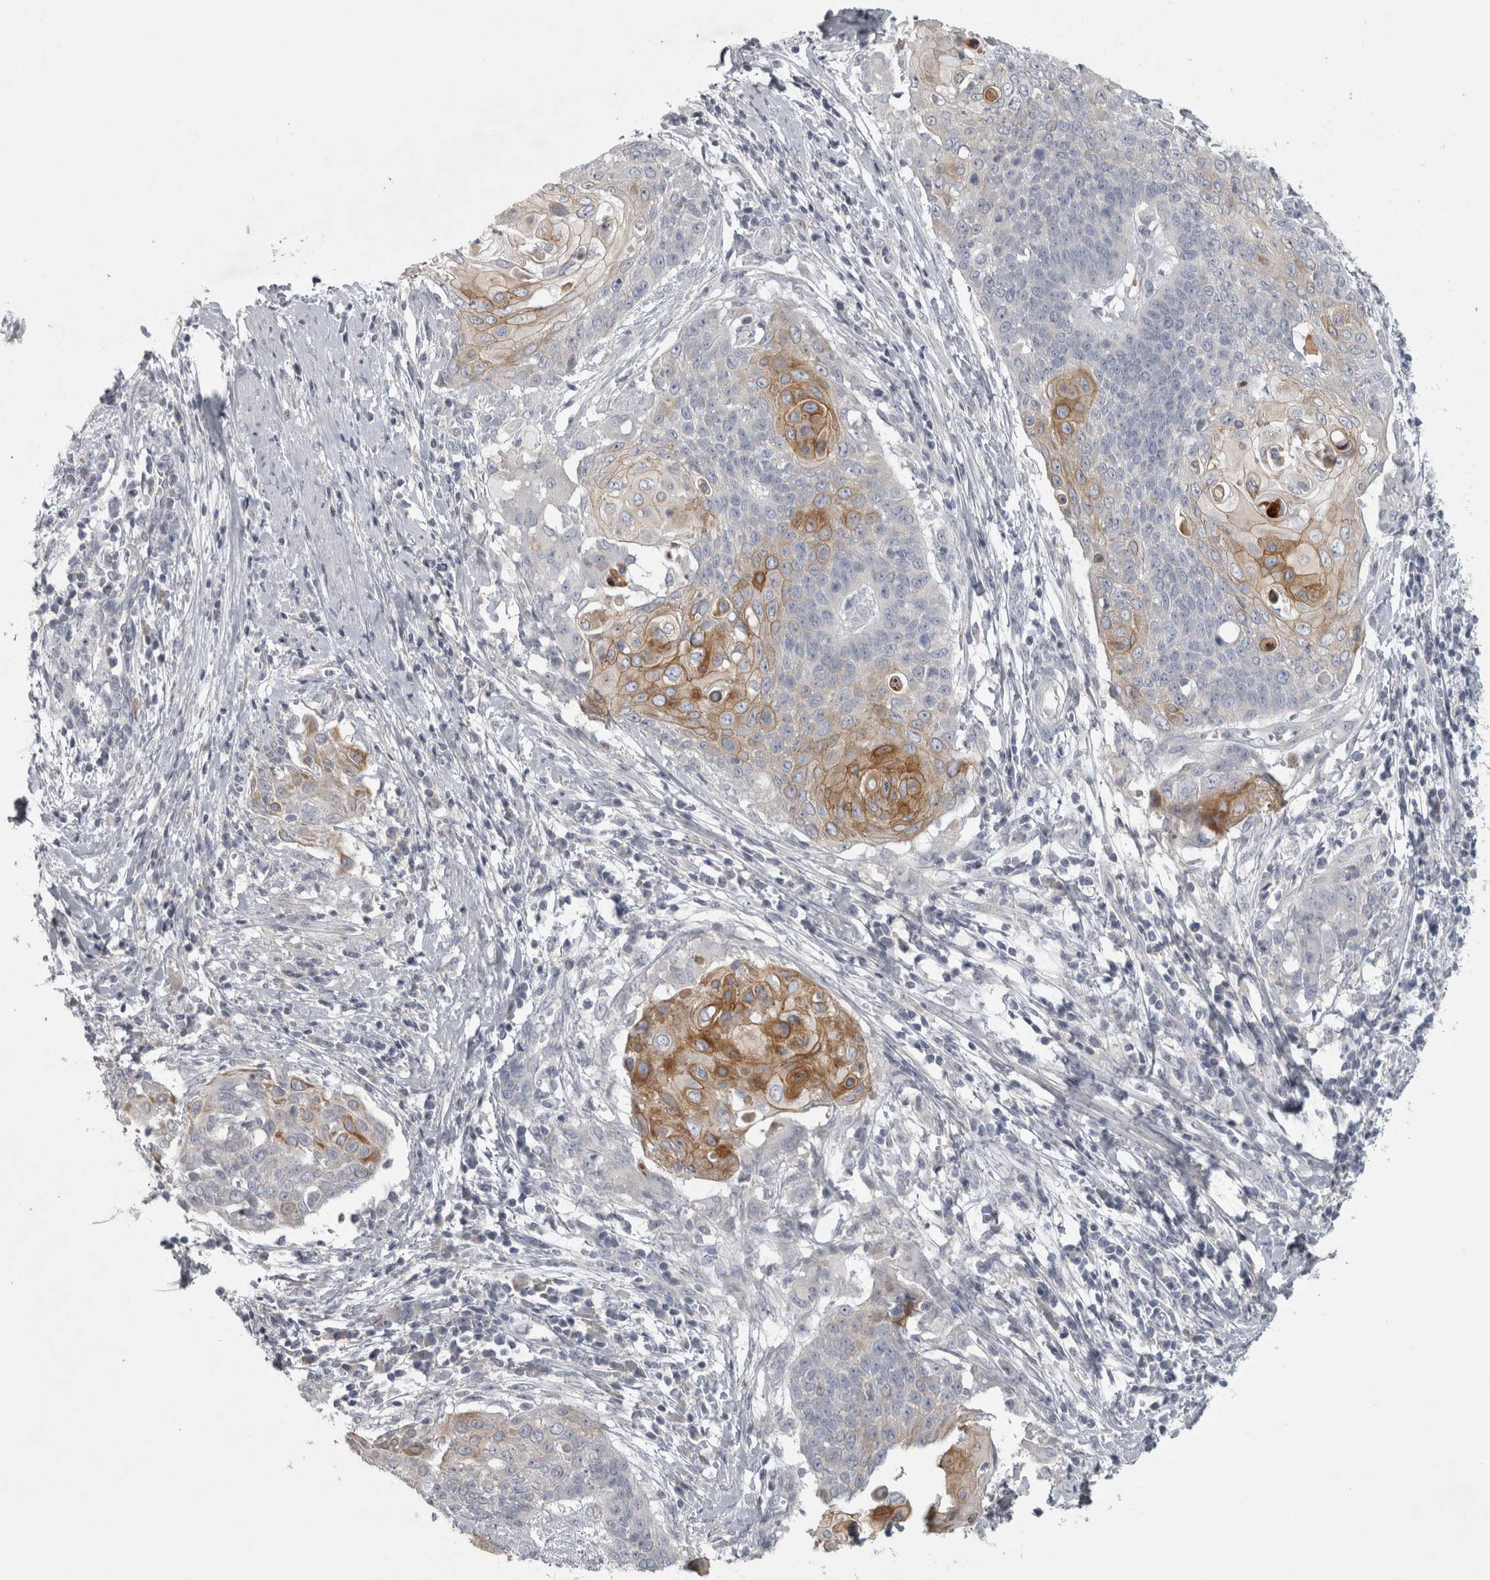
{"staining": {"intensity": "moderate", "quantity": "<25%", "location": "cytoplasmic/membranous"}, "tissue": "cervical cancer", "cell_type": "Tumor cells", "image_type": "cancer", "snomed": [{"axis": "morphology", "description": "Squamous cell carcinoma, NOS"}, {"axis": "topography", "description": "Cervix"}], "caption": "High-power microscopy captured an immunohistochemistry micrograph of squamous cell carcinoma (cervical), revealing moderate cytoplasmic/membranous staining in about <25% of tumor cells.", "gene": "ENPP7", "patient": {"sex": "female", "age": 39}}